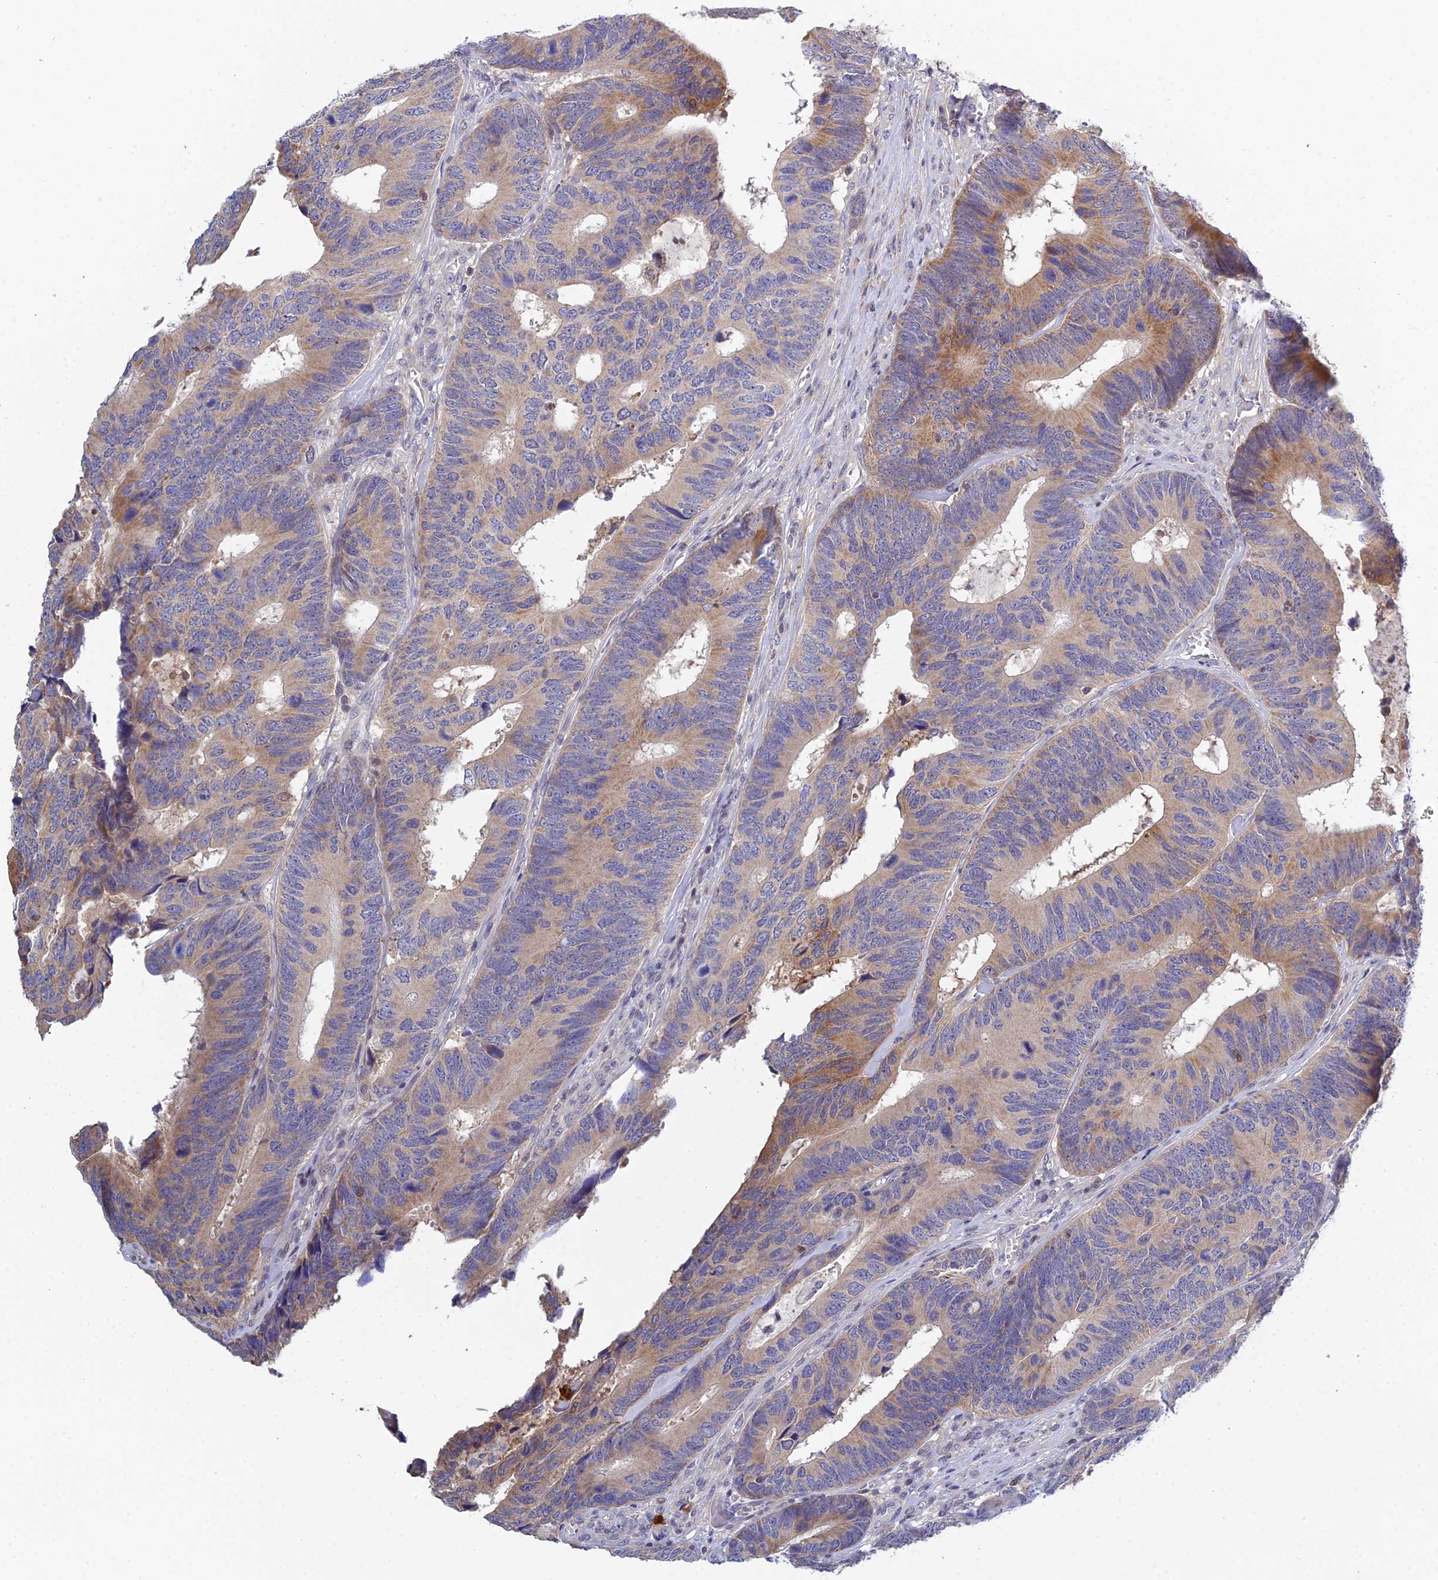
{"staining": {"intensity": "moderate", "quantity": "25%-75%", "location": "cytoplasmic/membranous"}, "tissue": "colorectal cancer", "cell_type": "Tumor cells", "image_type": "cancer", "snomed": [{"axis": "morphology", "description": "Adenocarcinoma, NOS"}, {"axis": "topography", "description": "Colon"}], "caption": "Protein expression analysis of colorectal cancer (adenocarcinoma) reveals moderate cytoplasmic/membranous expression in about 25%-75% of tumor cells. Nuclei are stained in blue.", "gene": "ELOA2", "patient": {"sex": "male", "age": 87}}